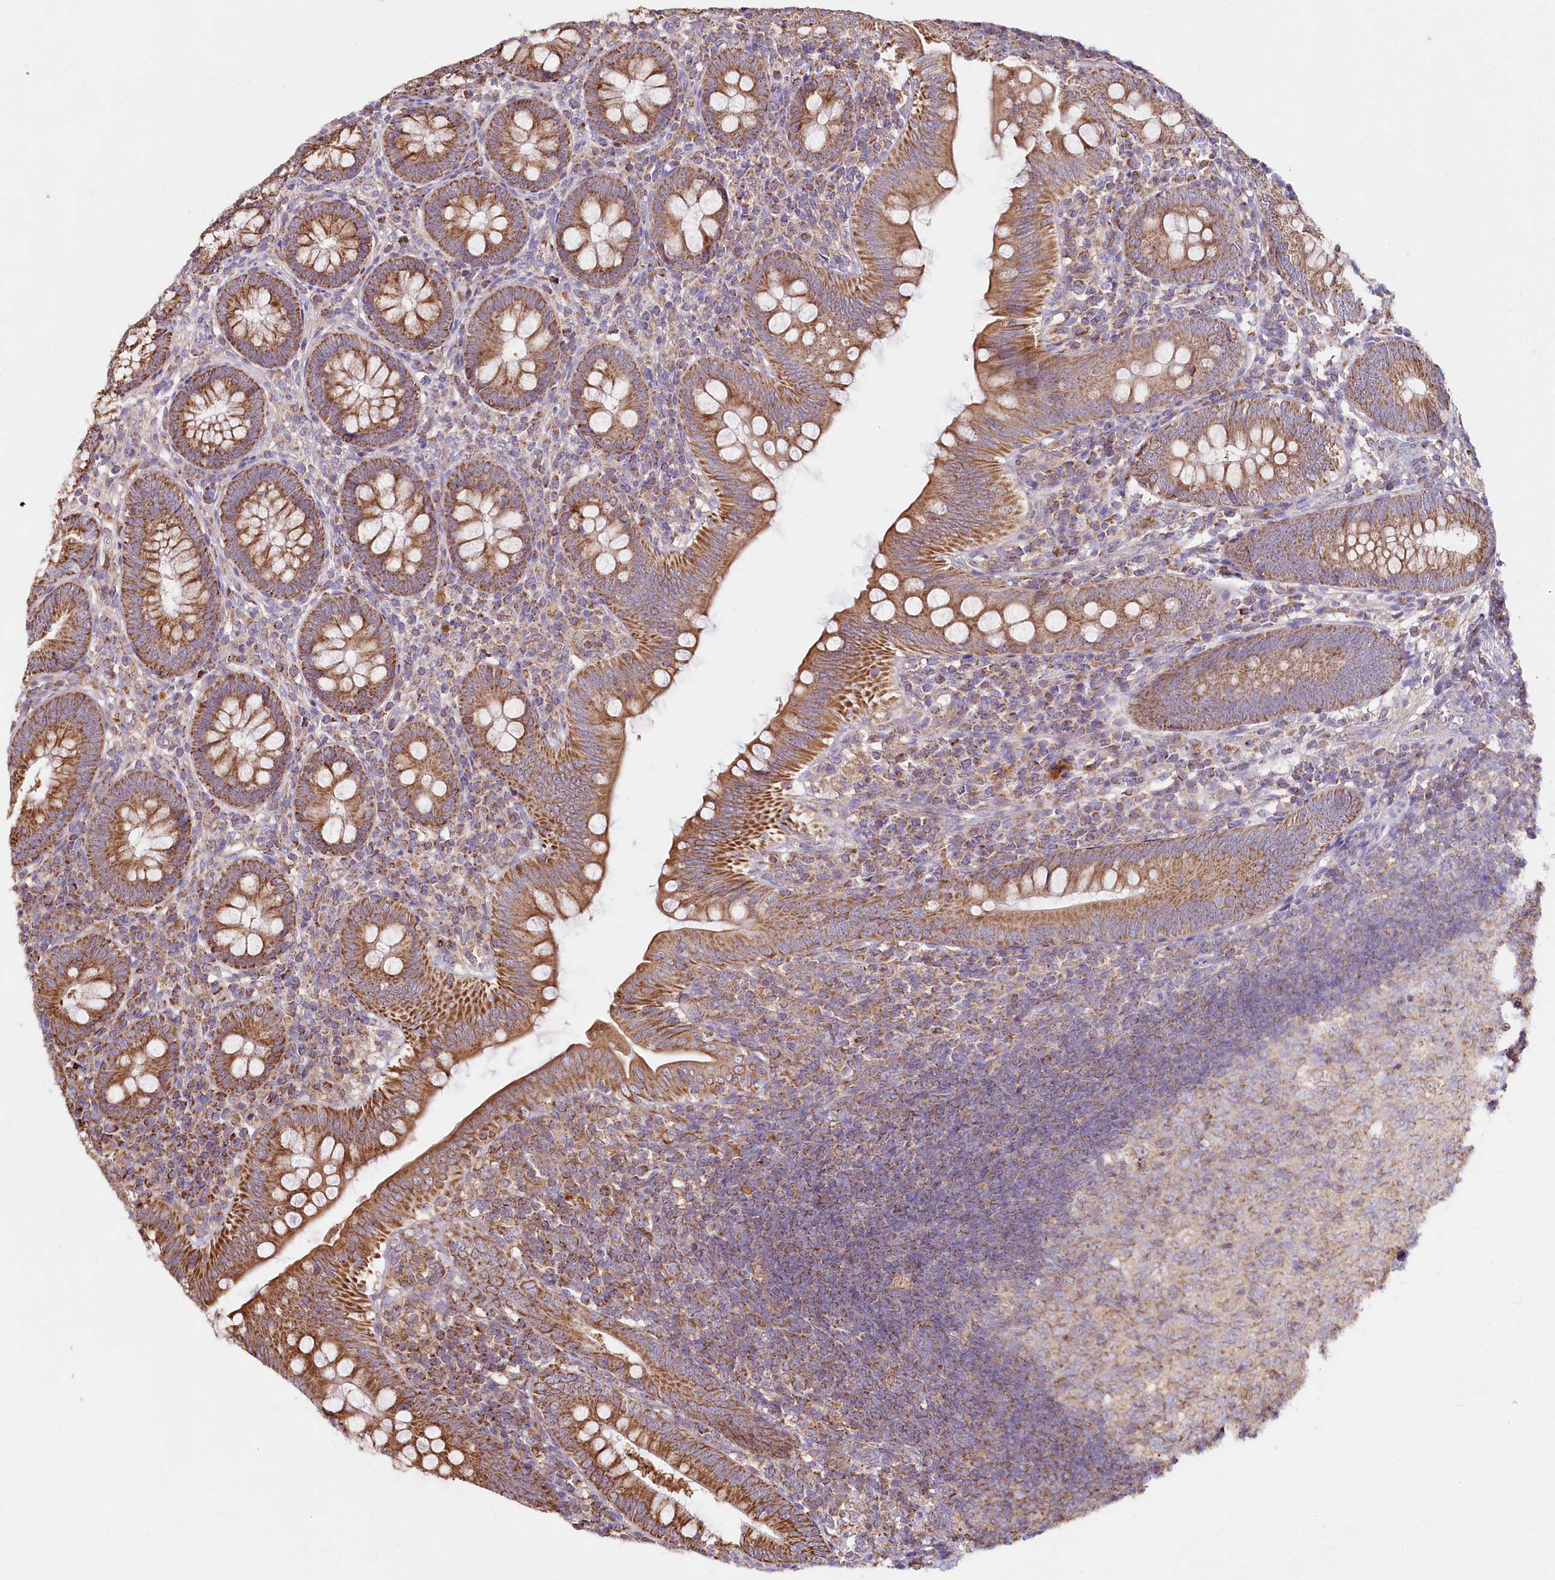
{"staining": {"intensity": "moderate", "quantity": ">75%", "location": "cytoplasmic/membranous"}, "tissue": "appendix", "cell_type": "Glandular cells", "image_type": "normal", "snomed": [{"axis": "morphology", "description": "Normal tissue, NOS"}, {"axis": "topography", "description": "Appendix"}], "caption": "Appendix was stained to show a protein in brown. There is medium levels of moderate cytoplasmic/membranous staining in about >75% of glandular cells. Ihc stains the protein in brown and the nuclei are stained blue.", "gene": "TASOR2", "patient": {"sex": "male", "age": 14}}